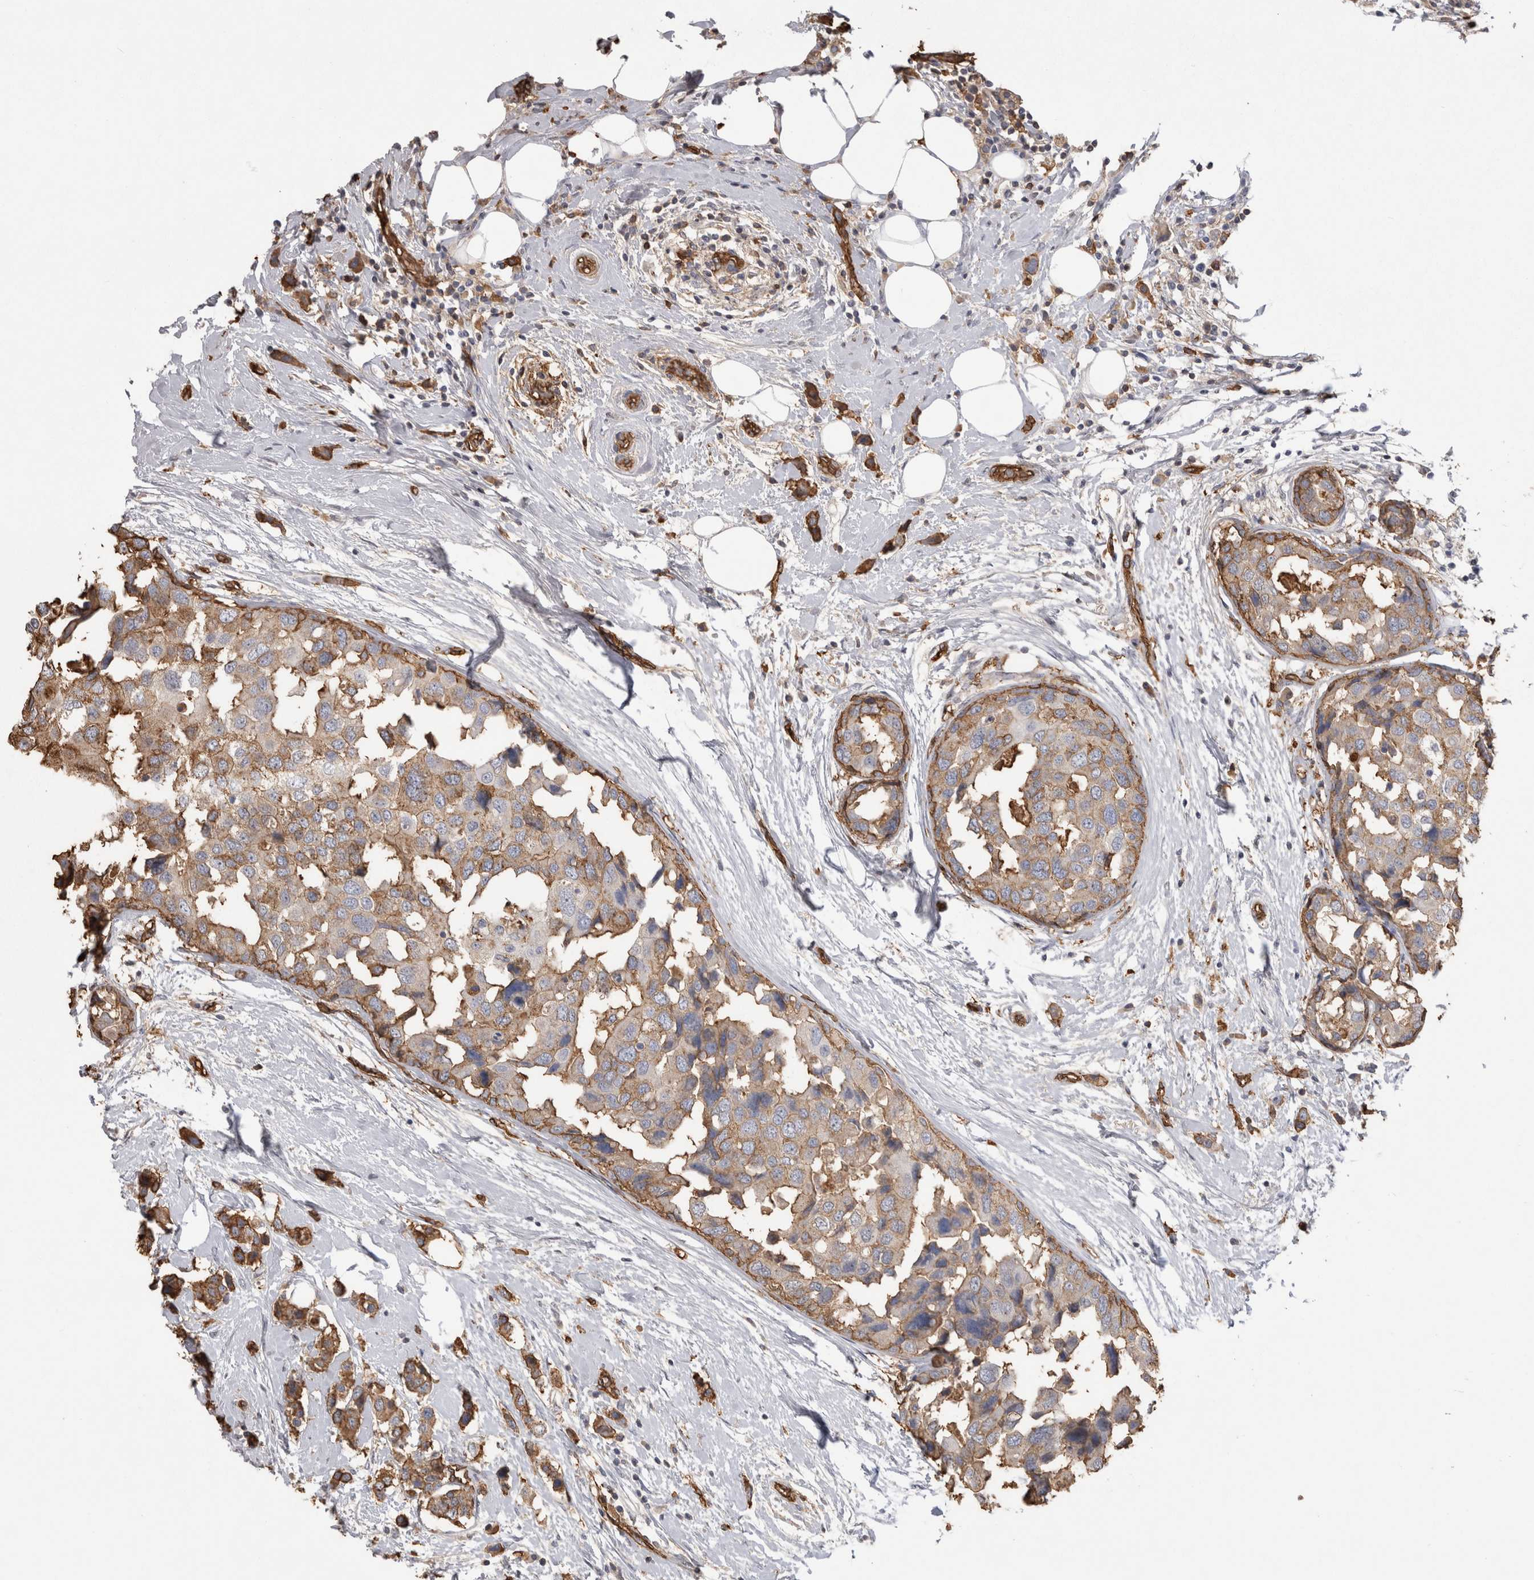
{"staining": {"intensity": "moderate", "quantity": "25%-75%", "location": "cytoplasmic/membranous"}, "tissue": "breast cancer", "cell_type": "Tumor cells", "image_type": "cancer", "snomed": [{"axis": "morphology", "description": "Normal tissue, NOS"}, {"axis": "morphology", "description": "Duct carcinoma"}, {"axis": "topography", "description": "Breast"}], "caption": "Breast infiltrating ductal carcinoma stained with IHC exhibits moderate cytoplasmic/membranous staining in approximately 25%-75% of tumor cells.", "gene": "IL17RC", "patient": {"sex": "female", "age": 50}}